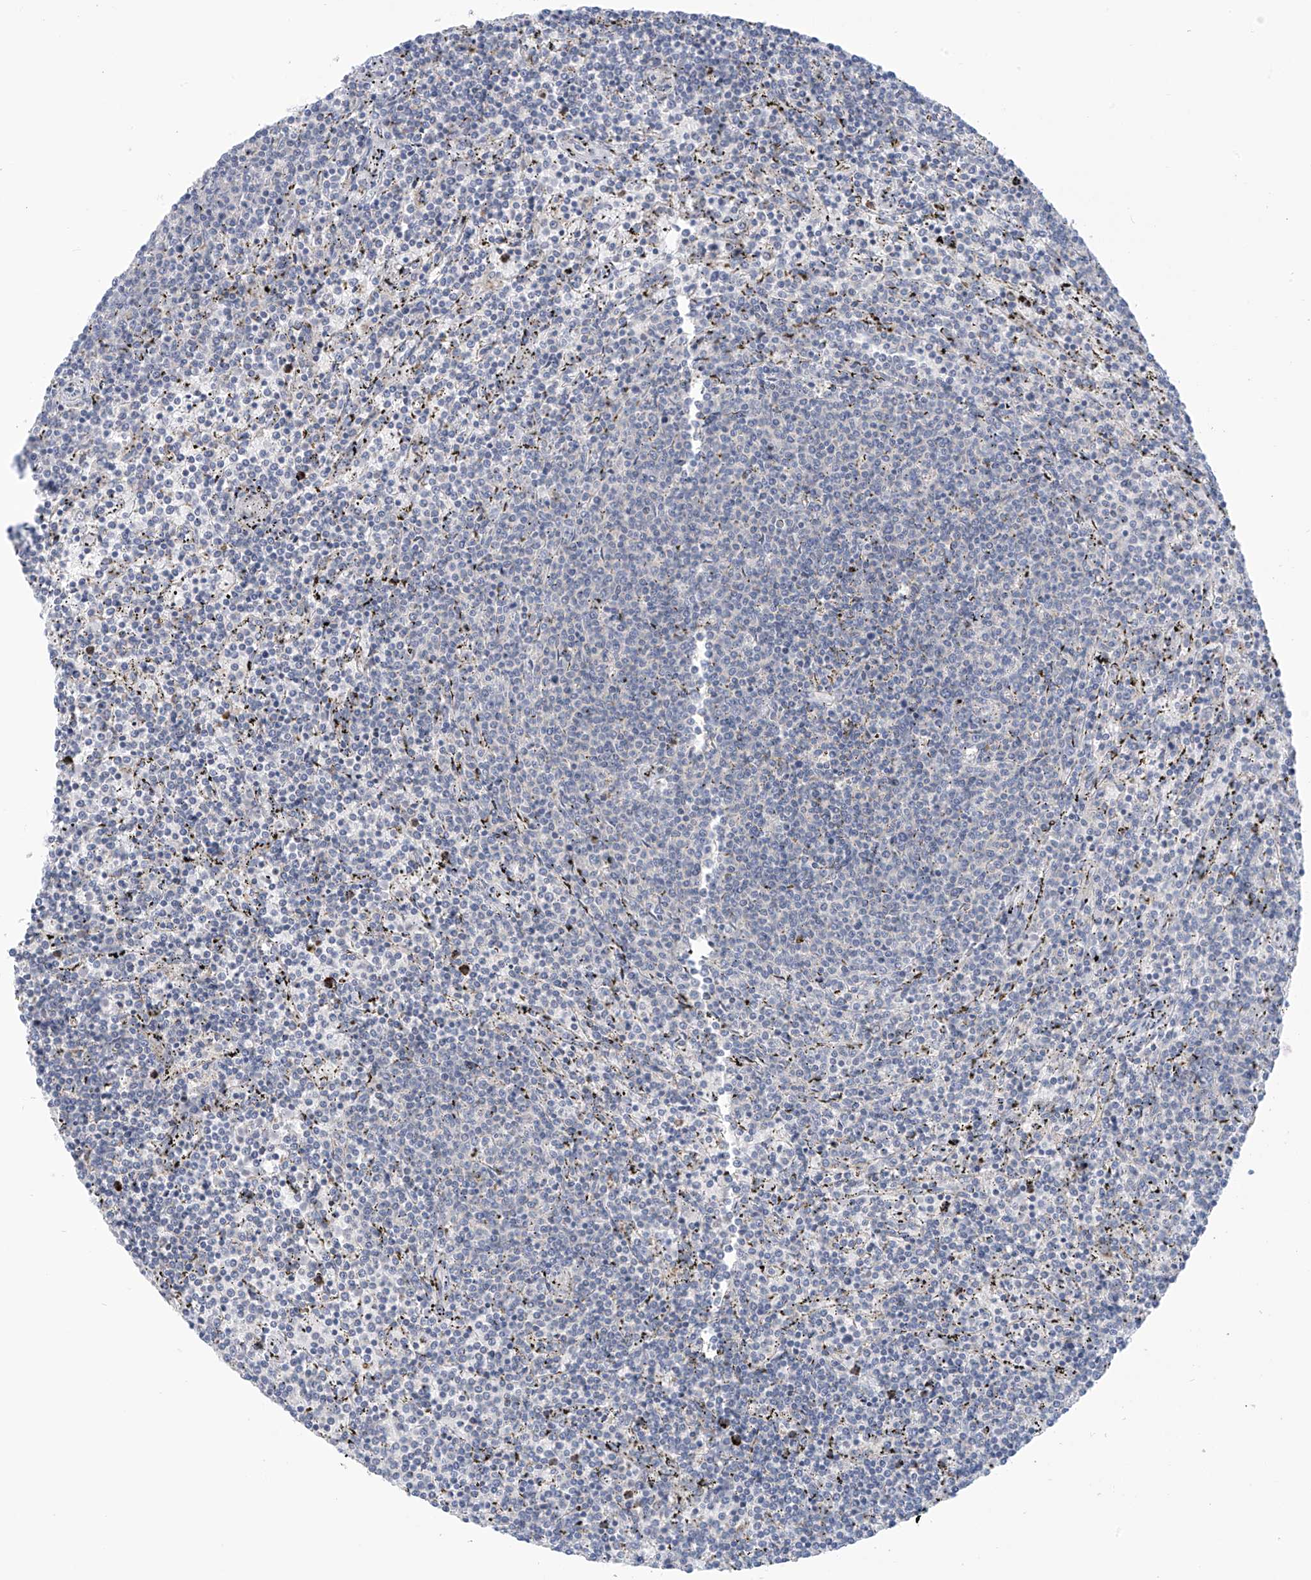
{"staining": {"intensity": "negative", "quantity": "none", "location": "none"}, "tissue": "lymphoma", "cell_type": "Tumor cells", "image_type": "cancer", "snomed": [{"axis": "morphology", "description": "Malignant lymphoma, non-Hodgkin's type, Low grade"}, {"axis": "topography", "description": "Spleen"}], "caption": "Human lymphoma stained for a protein using immunohistochemistry (IHC) demonstrates no staining in tumor cells.", "gene": "SLC6A12", "patient": {"sex": "female", "age": 50}}